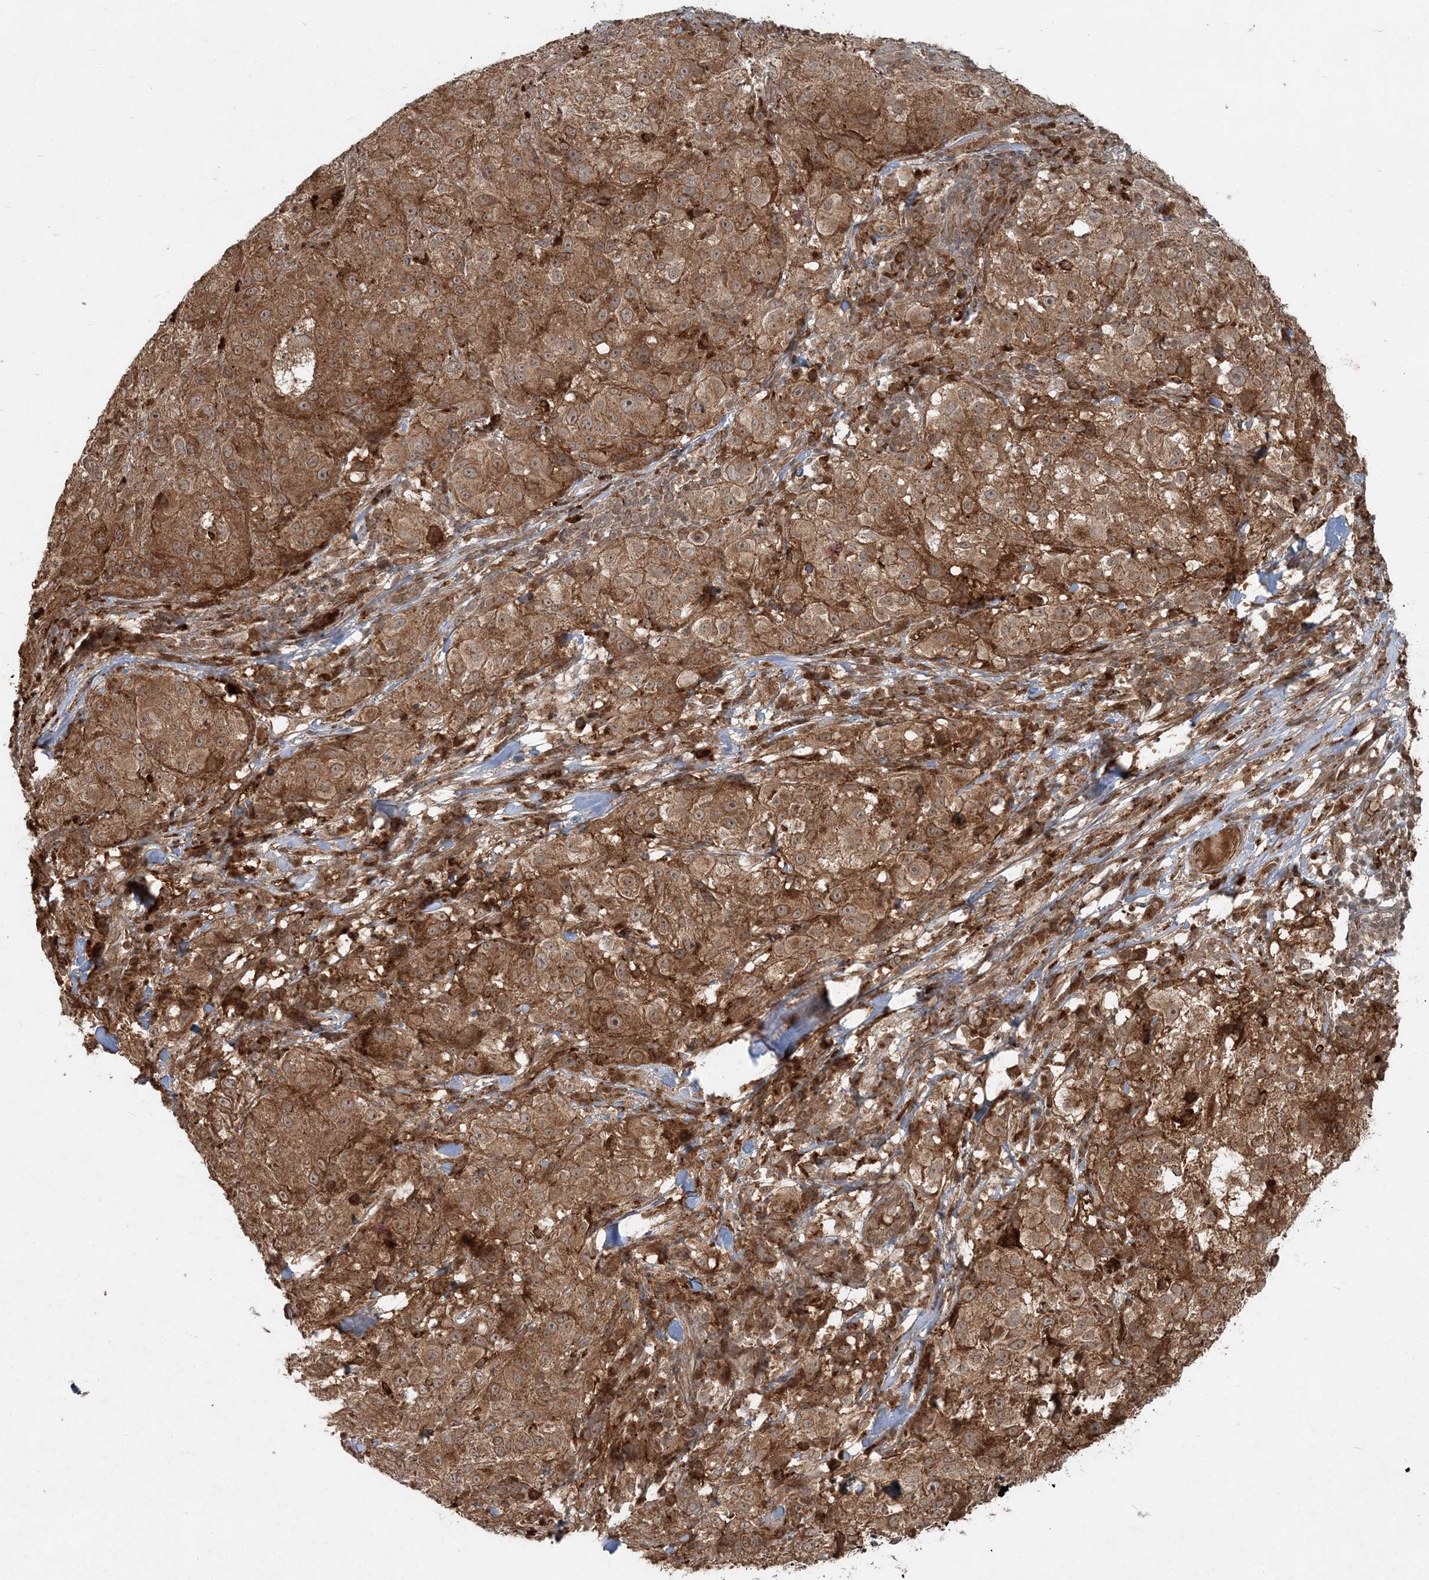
{"staining": {"intensity": "moderate", "quantity": ">75%", "location": "cytoplasmic/membranous"}, "tissue": "melanoma", "cell_type": "Tumor cells", "image_type": "cancer", "snomed": [{"axis": "morphology", "description": "Necrosis, NOS"}, {"axis": "morphology", "description": "Malignant melanoma, NOS"}, {"axis": "topography", "description": "Skin"}], "caption": "Melanoma stained with a protein marker exhibits moderate staining in tumor cells.", "gene": "NARS1", "patient": {"sex": "female", "age": 87}}